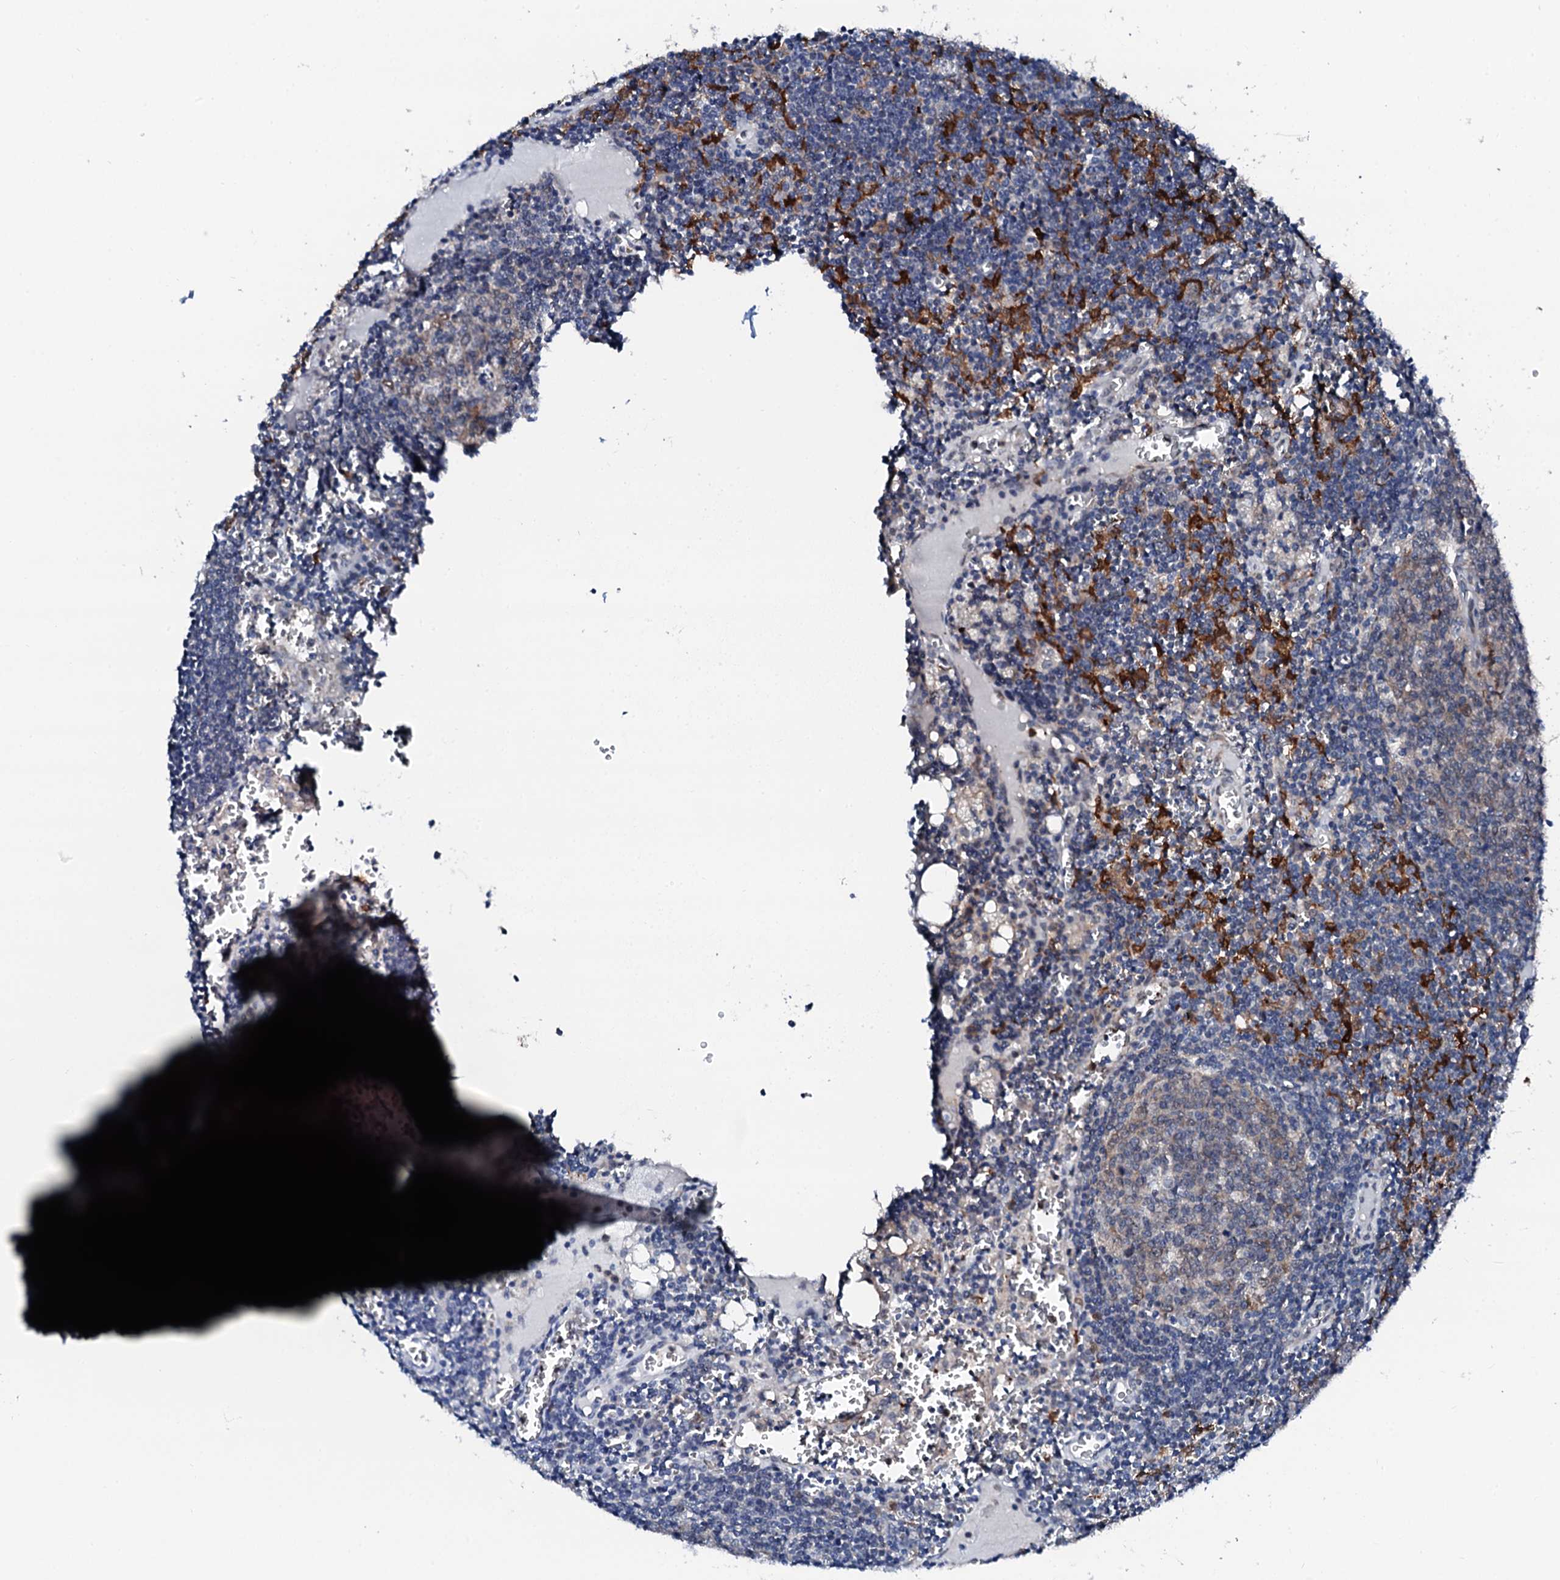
{"staining": {"intensity": "negative", "quantity": "none", "location": "none"}, "tissue": "lymph node", "cell_type": "Germinal center cells", "image_type": "normal", "snomed": [{"axis": "morphology", "description": "Normal tissue, NOS"}, {"axis": "topography", "description": "Lymph node"}], "caption": "An image of human lymph node is negative for staining in germinal center cells. The staining was performed using DAB to visualize the protein expression in brown, while the nuclei were stained in blue with hematoxylin (Magnification: 20x).", "gene": "TRAFD1", "patient": {"sex": "female", "age": 73}}